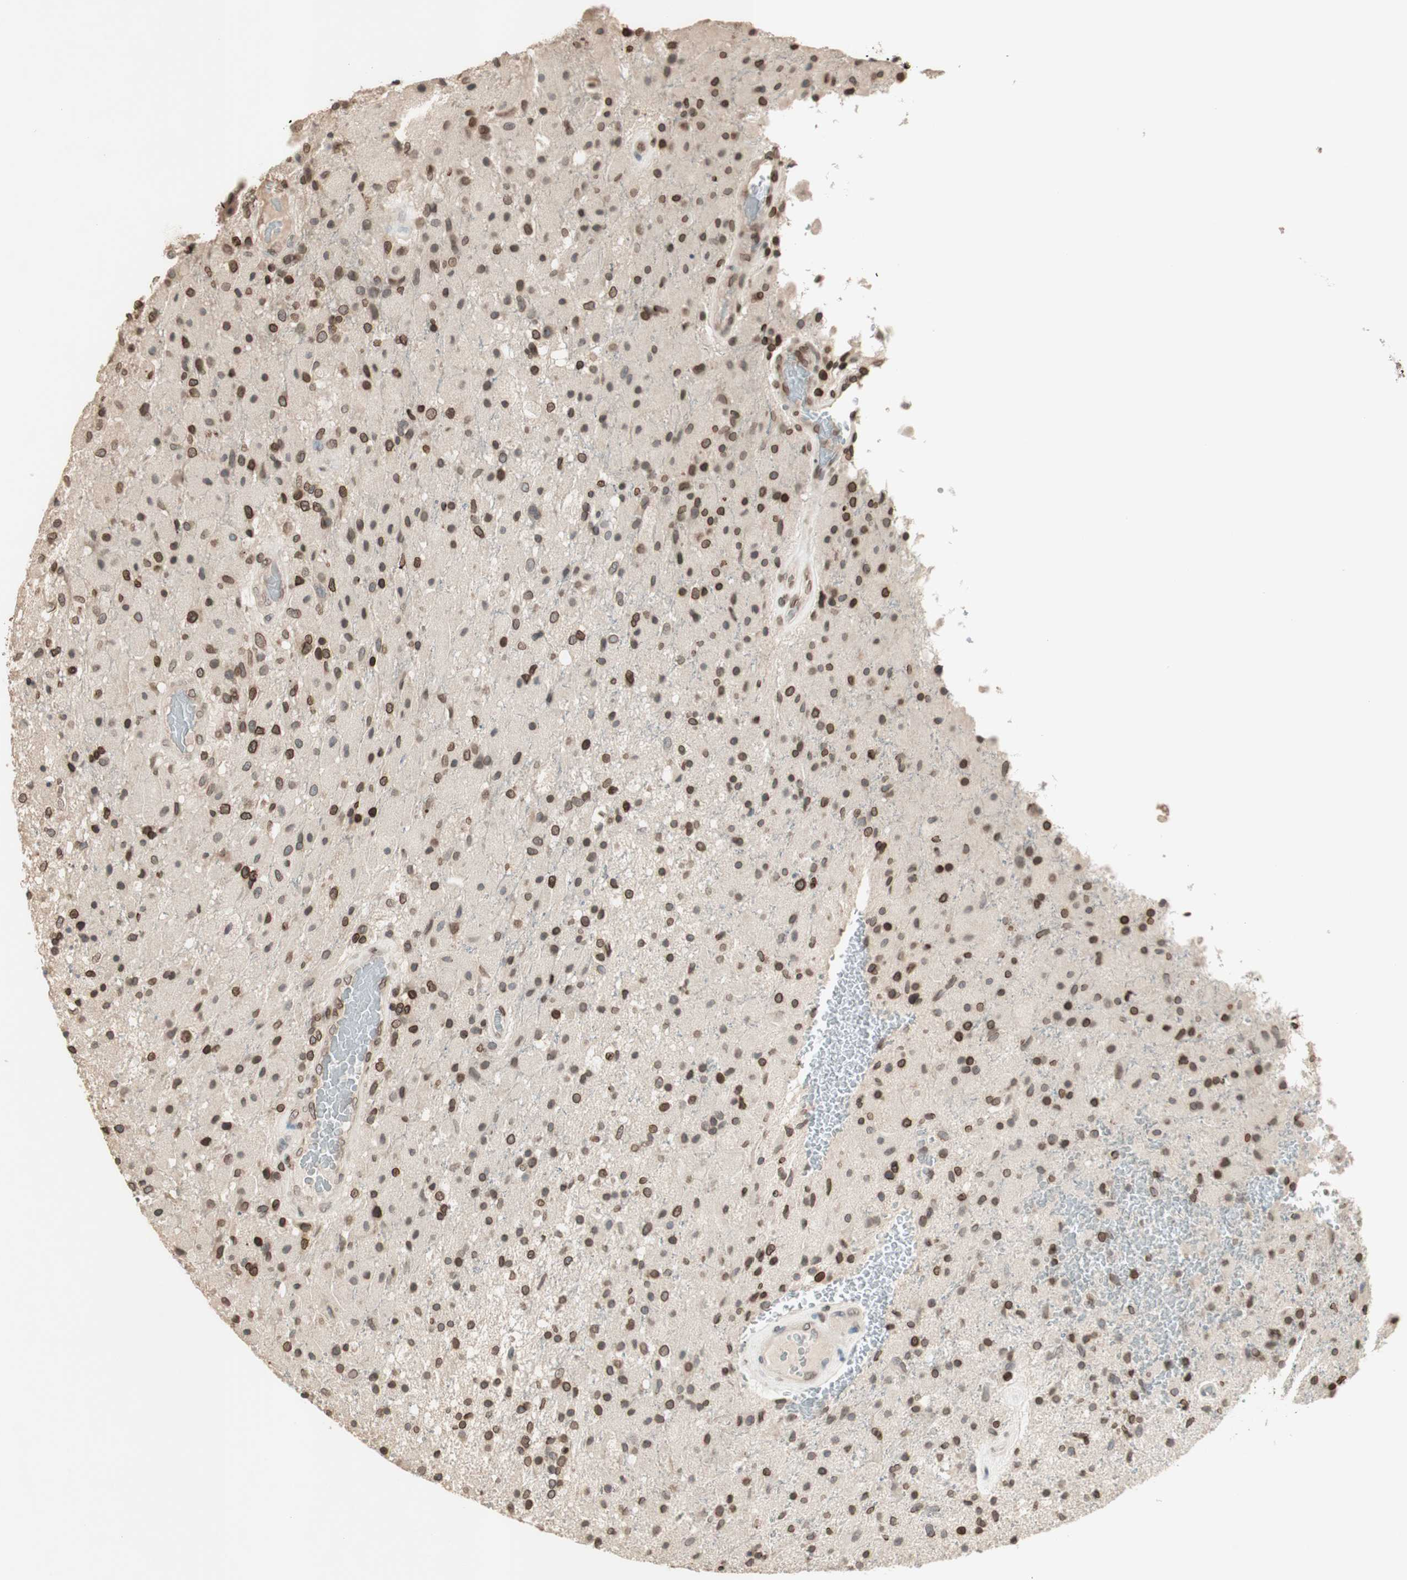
{"staining": {"intensity": "moderate", "quantity": ">75%", "location": "cytoplasmic/membranous,nuclear"}, "tissue": "glioma", "cell_type": "Tumor cells", "image_type": "cancer", "snomed": [{"axis": "morphology", "description": "Normal tissue, NOS"}, {"axis": "morphology", "description": "Glioma, malignant, High grade"}, {"axis": "topography", "description": "Cerebral cortex"}], "caption": "Protein positivity by immunohistochemistry (IHC) demonstrates moderate cytoplasmic/membranous and nuclear expression in approximately >75% of tumor cells in glioma.", "gene": "TMPO", "patient": {"sex": "male", "age": 77}}